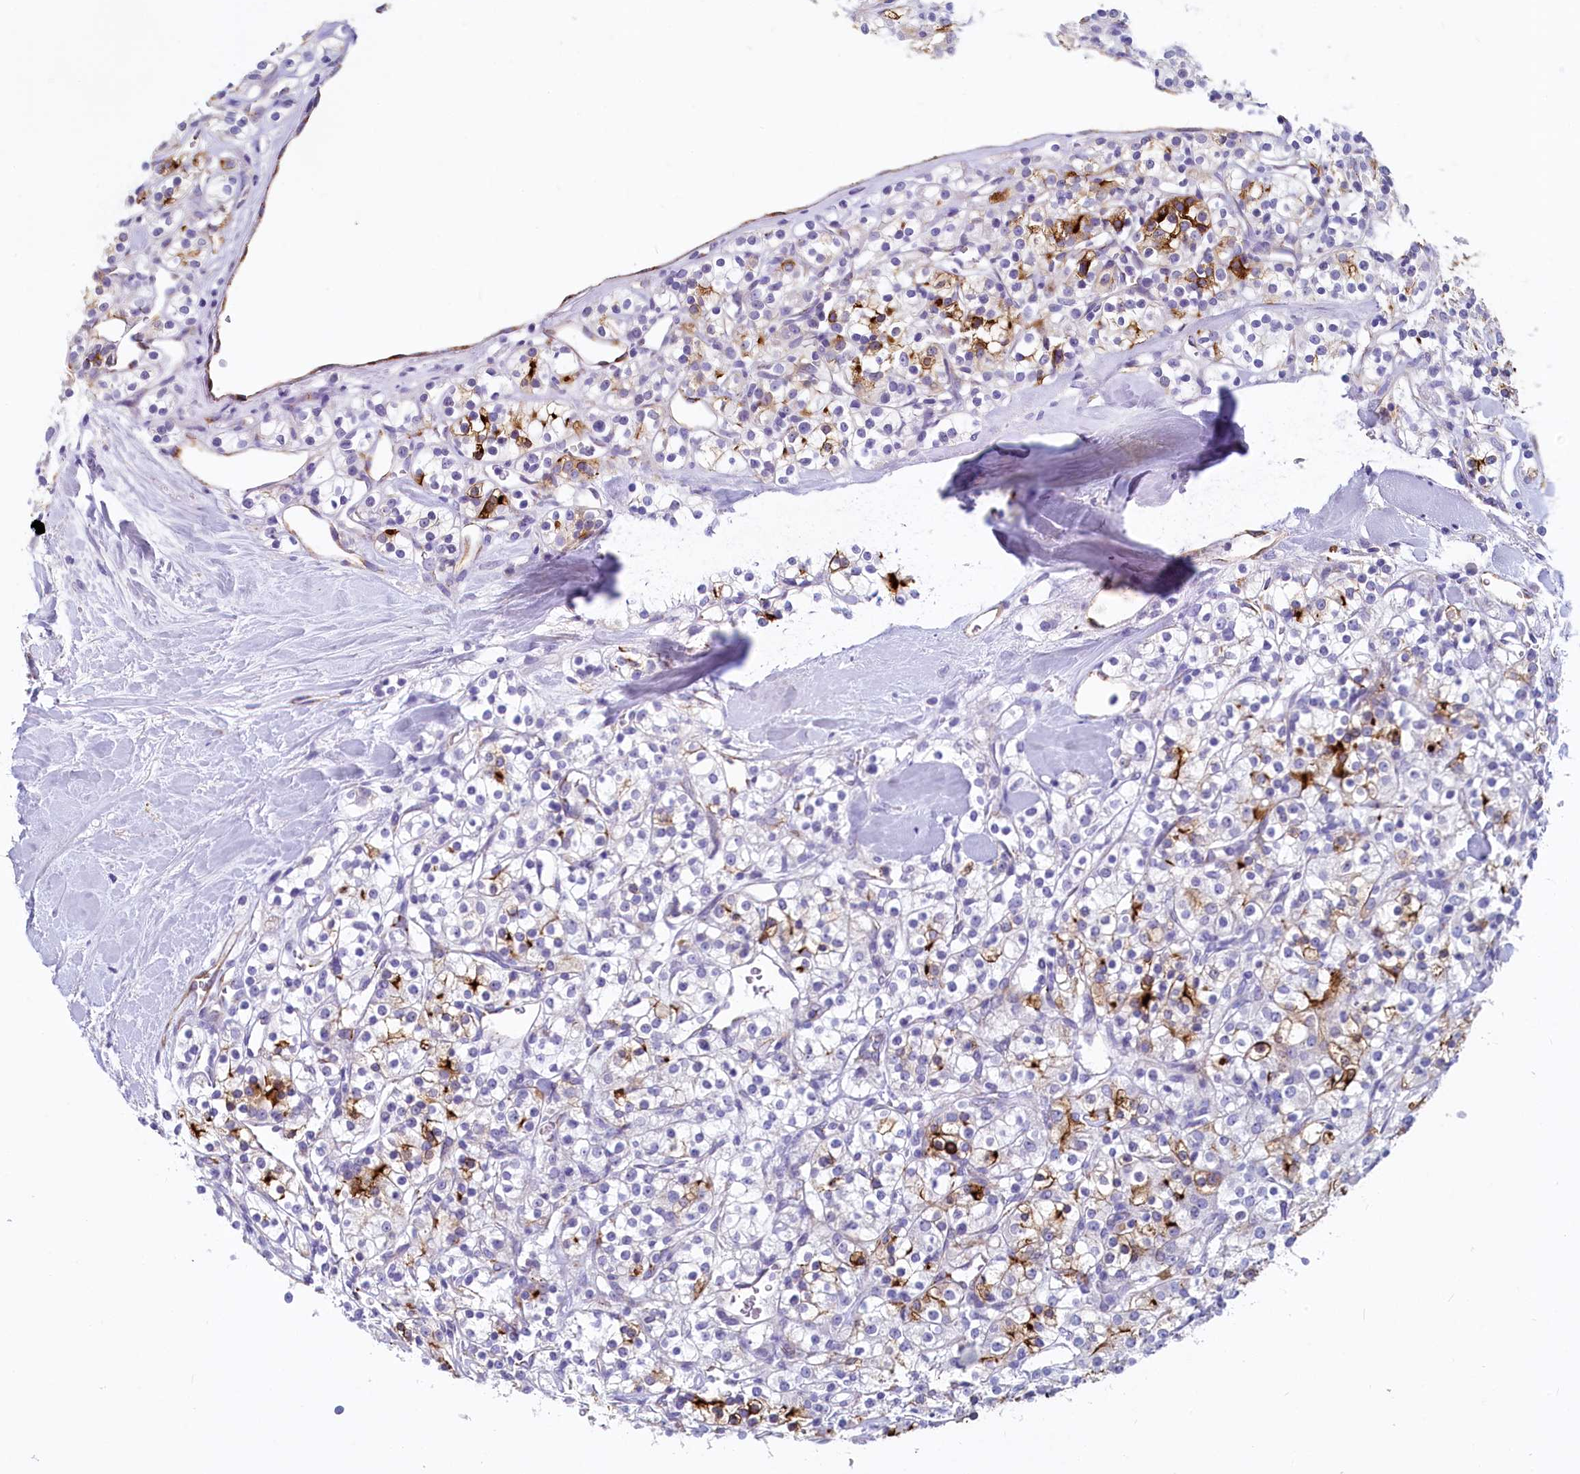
{"staining": {"intensity": "strong", "quantity": "<25%", "location": "cytoplasmic/membranous"}, "tissue": "renal cancer", "cell_type": "Tumor cells", "image_type": "cancer", "snomed": [{"axis": "morphology", "description": "Adenocarcinoma, NOS"}, {"axis": "topography", "description": "Kidney"}], "caption": "Adenocarcinoma (renal) tissue shows strong cytoplasmic/membranous expression in about <25% of tumor cells", "gene": "INSC", "patient": {"sex": "male", "age": 77}}